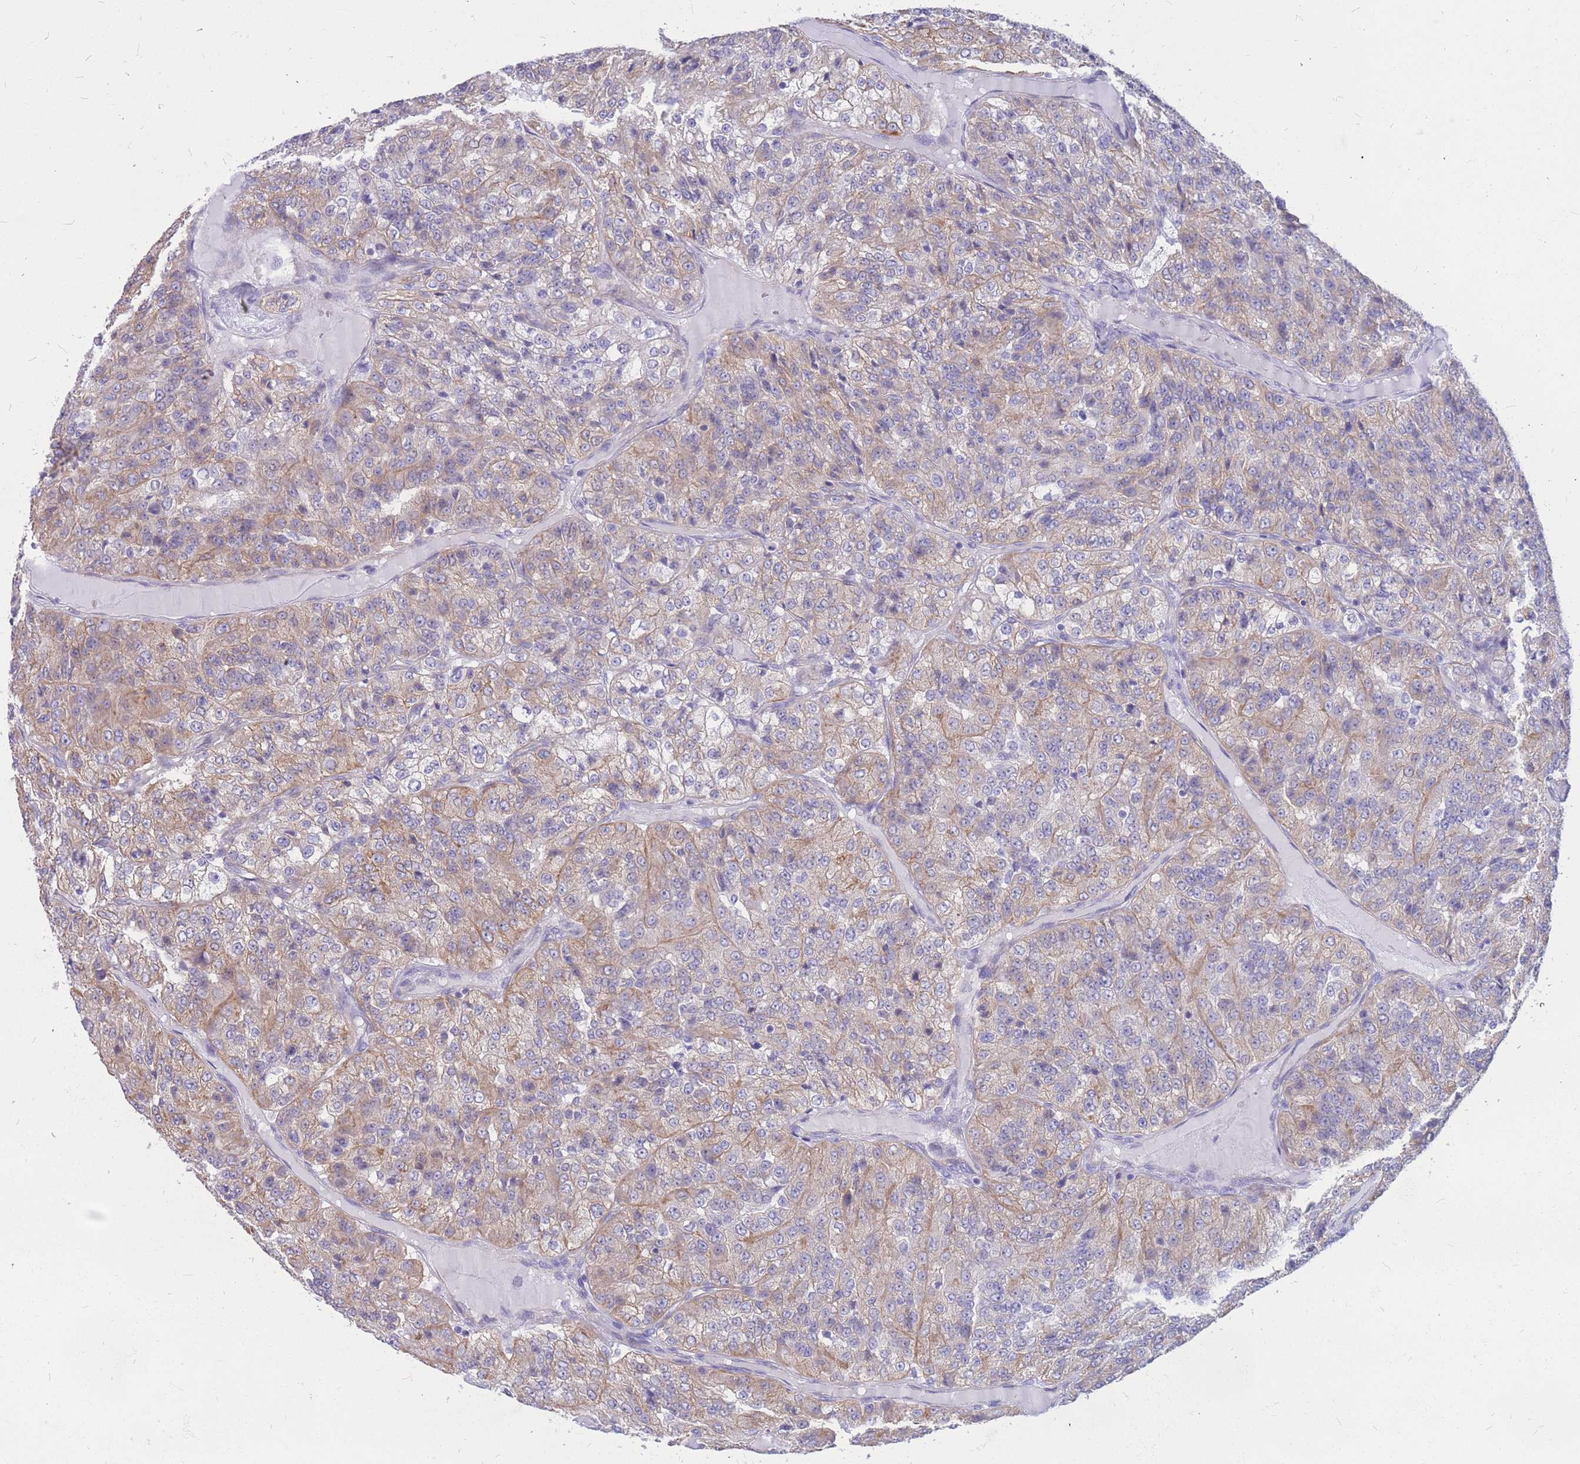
{"staining": {"intensity": "moderate", "quantity": "25%-75%", "location": "cytoplasmic/membranous"}, "tissue": "renal cancer", "cell_type": "Tumor cells", "image_type": "cancer", "snomed": [{"axis": "morphology", "description": "Adenocarcinoma, NOS"}, {"axis": "topography", "description": "Kidney"}], "caption": "About 25%-75% of tumor cells in human adenocarcinoma (renal) reveal moderate cytoplasmic/membranous protein positivity as visualized by brown immunohistochemical staining.", "gene": "ADD2", "patient": {"sex": "female", "age": 63}}